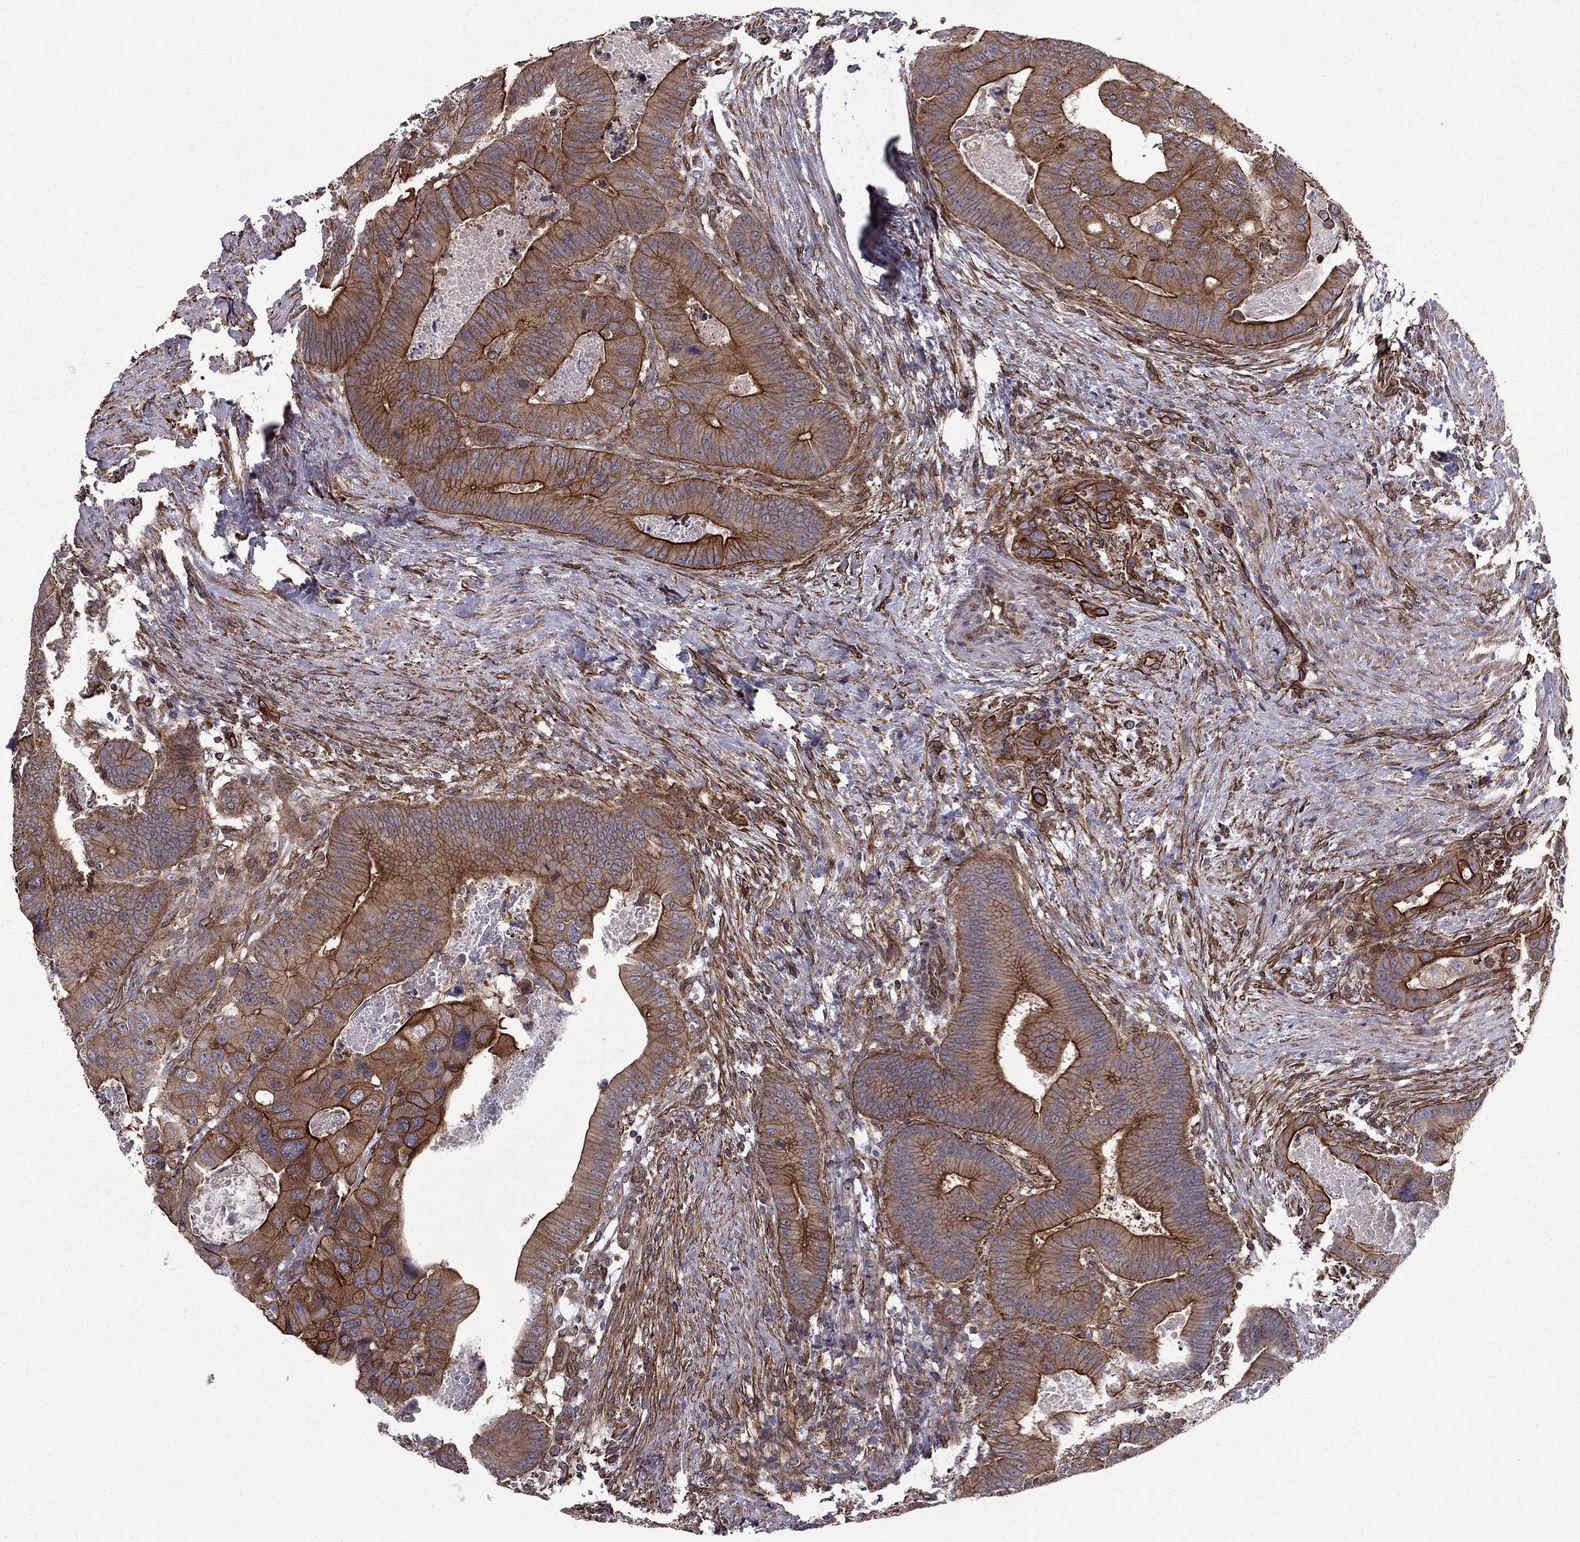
{"staining": {"intensity": "strong", "quantity": "25%-75%", "location": "cytoplasmic/membranous"}, "tissue": "colorectal cancer", "cell_type": "Tumor cells", "image_type": "cancer", "snomed": [{"axis": "morphology", "description": "Adenocarcinoma, NOS"}, {"axis": "topography", "description": "Rectum"}], "caption": "Immunohistochemical staining of colorectal cancer exhibits high levels of strong cytoplasmic/membranous expression in approximately 25%-75% of tumor cells.", "gene": "SHMT1", "patient": {"sex": "male", "age": 64}}